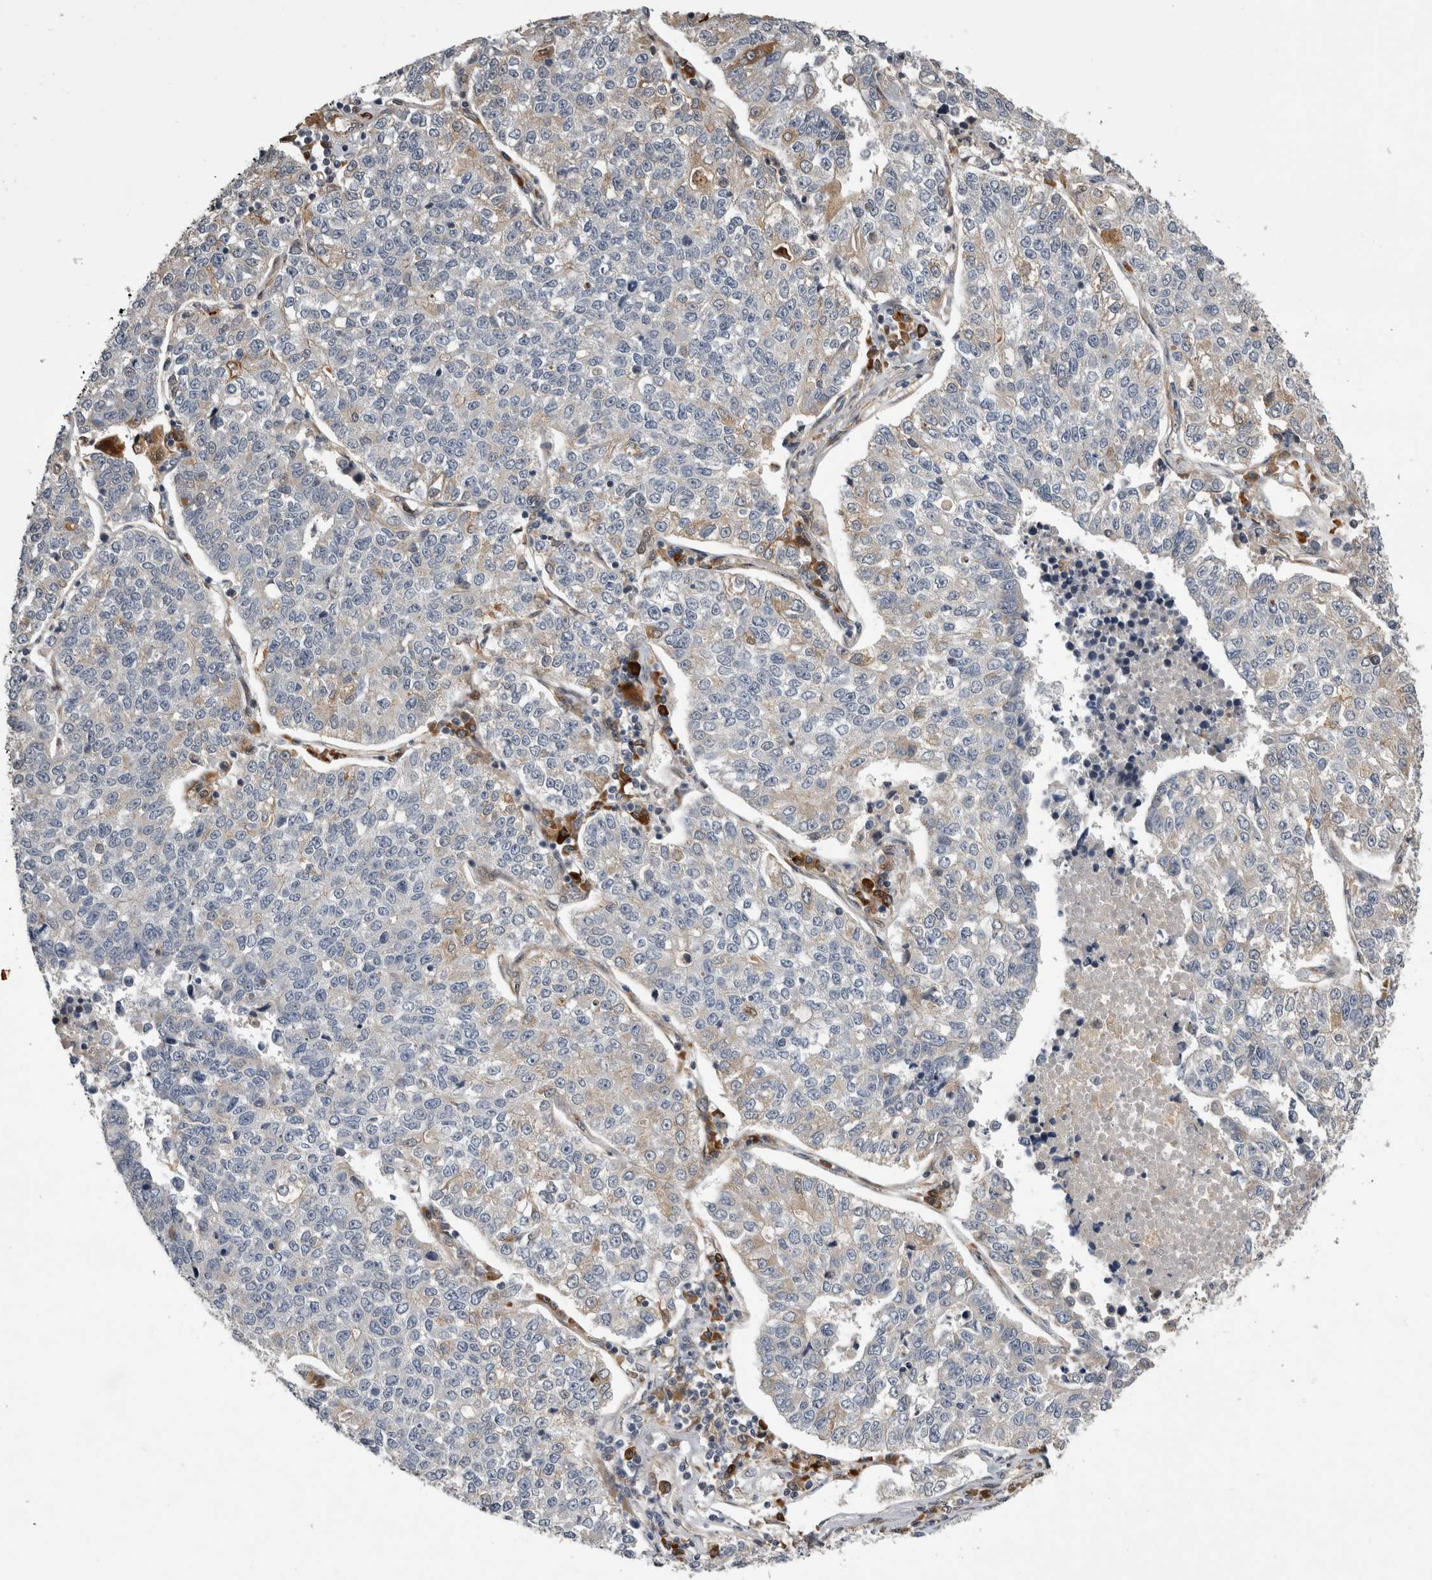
{"staining": {"intensity": "weak", "quantity": "<25%", "location": "cytoplasmic/membranous"}, "tissue": "lung cancer", "cell_type": "Tumor cells", "image_type": "cancer", "snomed": [{"axis": "morphology", "description": "Adenocarcinoma, NOS"}, {"axis": "topography", "description": "Lung"}], "caption": "Lung adenocarcinoma was stained to show a protein in brown. There is no significant positivity in tumor cells. (DAB (3,3'-diaminobenzidine) immunohistochemistry (IHC) with hematoxylin counter stain).", "gene": "APOL2", "patient": {"sex": "male", "age": 49}}